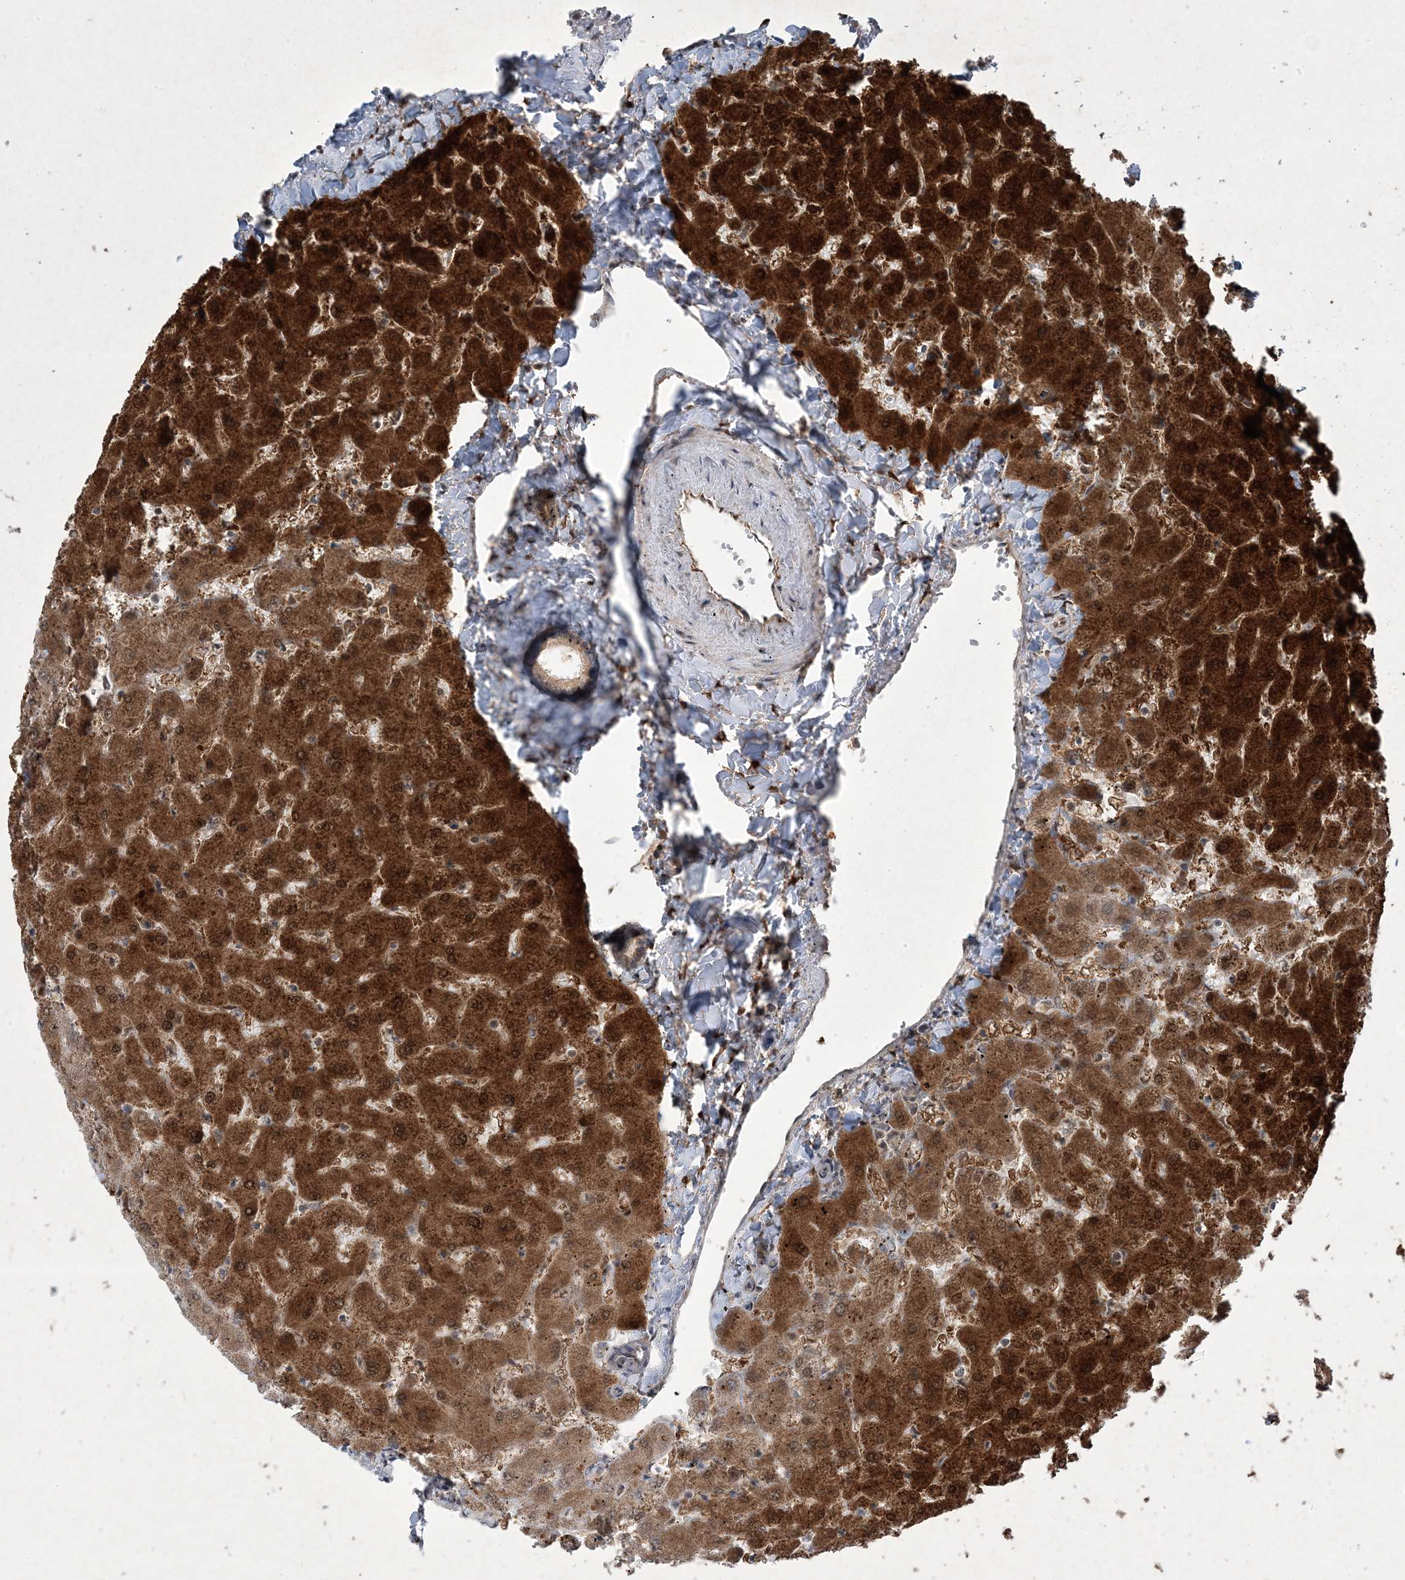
{"staining": {"intensity": "weak", "quantity": ">75%", "location": "cytoplasmic/membranous"}, "tissue": "liver", "cell_type": "Cholangiocytes", "image_type": "normal", "snomed": [{"axis": "morphology", "description": "Normal tissue, NOS"}, {"axis": "topography", "description": "Liver"}], "caption": "Cholangiocytes exhibit low levels of weak cytoplasmic/membranous staining in about >75% of cells in unremarkable liver.", "gene": "PLEKHM2", "patient": {"sex": "female", "age": 63}}